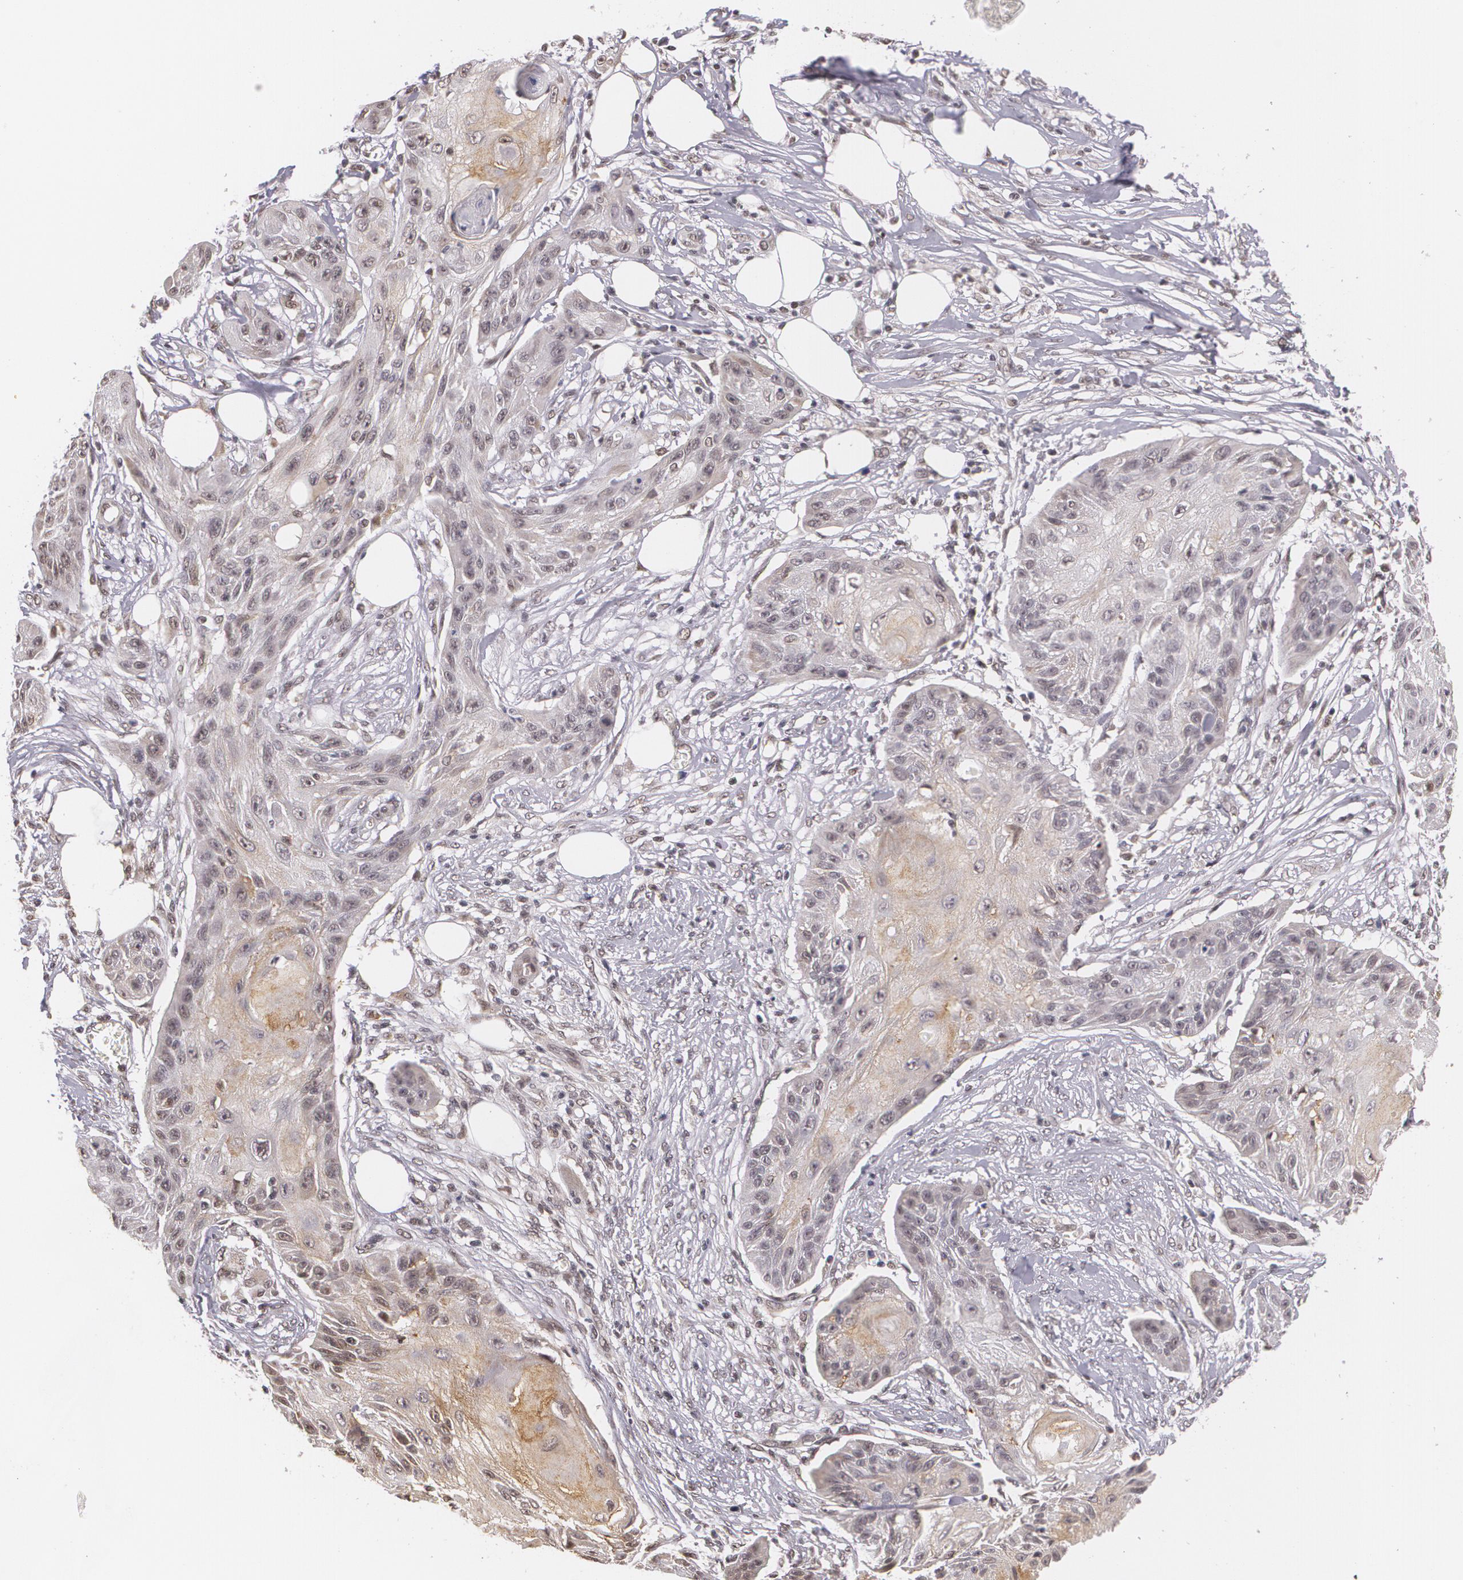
{"staining": {"intensity": "weak", "quantity": "25%-75%", "location": "cytoplasmic/membranous"}, "tissue": "skin cancer", "cell_type": "Tumor cells", "image_type": "cancer", "snomed": [{"axis": "morphology", "description": "Squamous cell carcinoma, NOS"}, {"axis": "topography", "description": "Skin"}], "caption": "Protein expression by immunohistochemistry displays weak cytoplasmic/membranous staining in about 25%-75% of tumor cells in skin cancer (squamous cell carcinoma).", "gene": "ALX1", "patient": {"sex": "female", "age": 88}}